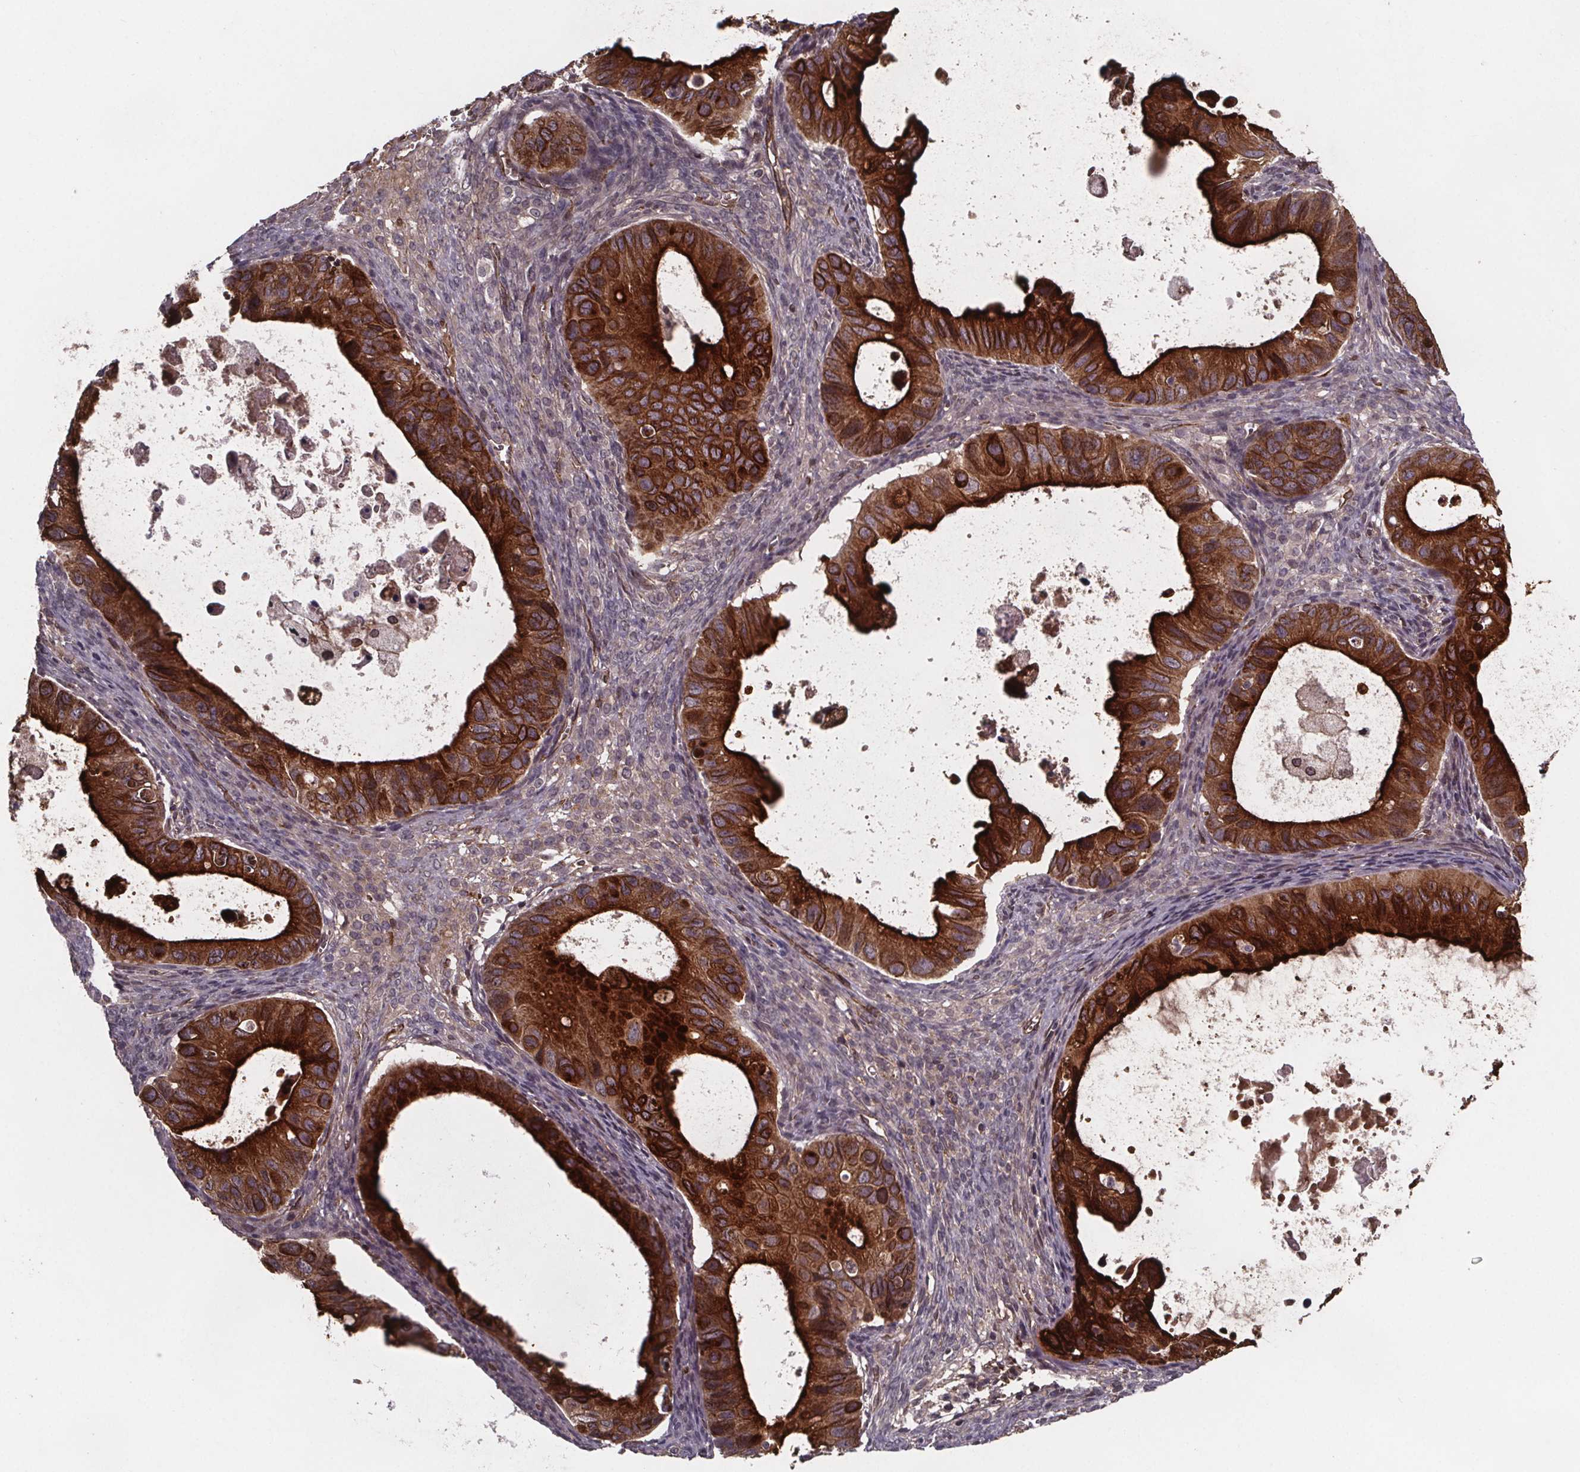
{"staining": {"intensity": "strong", "quantity": ">75%", "location": "cytoplasmic/membranous"}, "tissue": "ovarian cancer", "cell_type": "Tumor cells", "image_type": "cancer", "snomed": [{"axis": "morphology", "description": "Cystadenocarcinoma, mucinous, NOS"}, {"axis": "topography", "description": "Ovary"}], "caption": "Ovarian cancer (mucinous cystadenocarcinoma) stained for a protein (brown) displays strong cytoplasmic/membranous positive expression in about >75% of tumor cells.", "gene": "FASTKD3", "patient": {"sex": "female", "age": 64}}